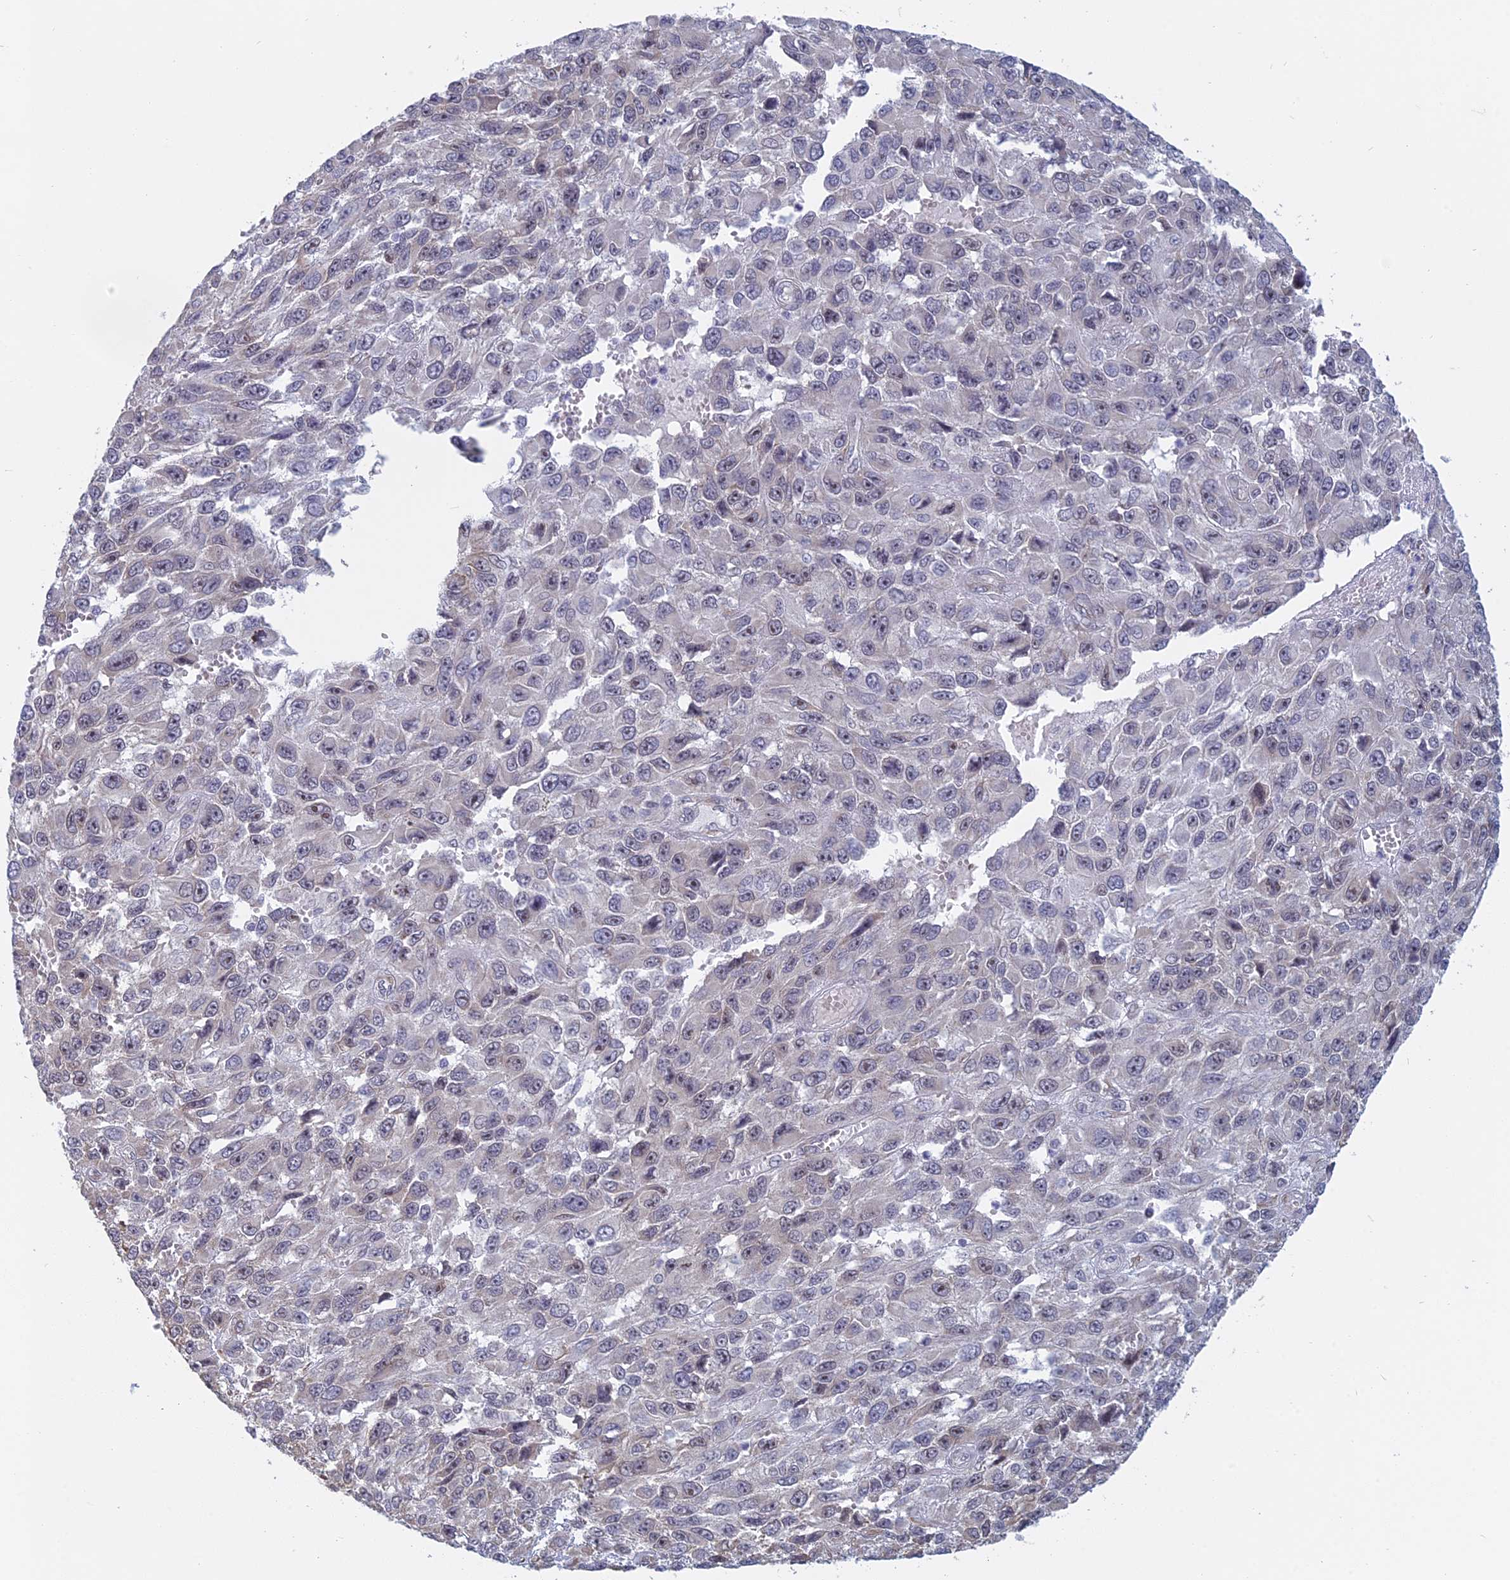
{"staining": {"intensity": "negative", "quantity": "none", "location": "none"}, "tissue": "melanoma", "cell_type": "Tumor cells", "image_type": "cancer", "snomed": [{"axis": "morphology", "description": "Normal tissue, NOS"}, {"axis": "morphology", "description": "Malignant melanoma, NOS"}, {"axis": "topography", "description": "Skin"}], "caption": "Tumor cells show no significant protein positivity in melanoma. (DAB immunohistochemistry, high magnification).", "gene": "RPS19BP1", "patient": {"sex": "female", "age": 96}}